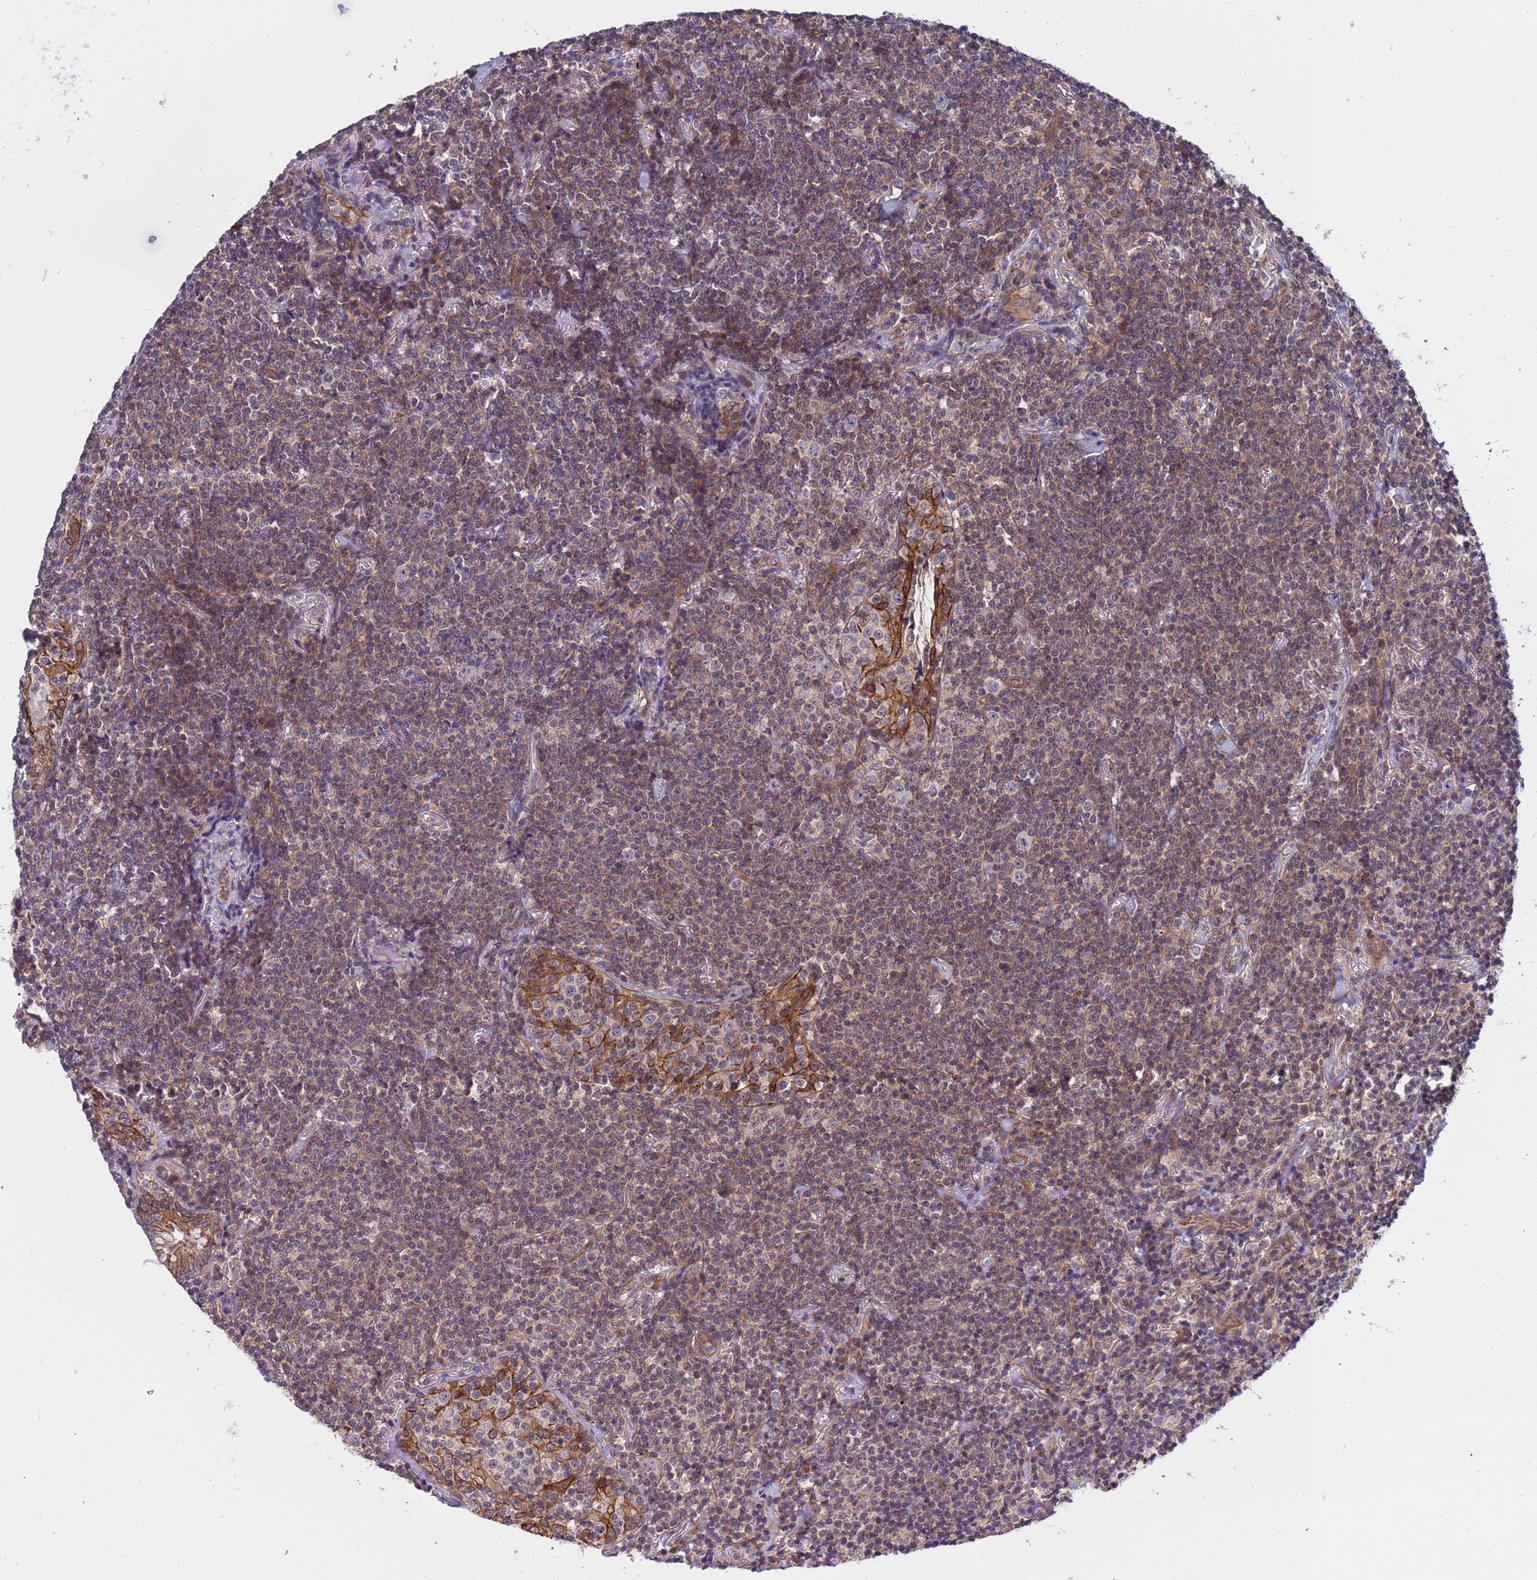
{"staining": {"intensity": "weak", "quantity": ">75%", "location": "cytoplasmic/membranous"}, "tissue": "lymphoma", "cell_type": "Tumor cells", "image_type": "cancer", "snomed": [{"axis": "morphology", "description": "Malignant lymphoma, non-Hodgkin's type, Low grade"}, {"axis": "topography", "description": "Lung"}], "caption": "Low-grade malignant lymphoma, non-Hodgkin's type tissue displays weak cytoplasmic/membranous staining in approximately >75% of tumor cells, visualized by immunohistochemistry. (Brightfield microscopy of DAB IHC at high magnification).", "gene": "SMCO3", "patient": {"sex": "female", "age": 71}}